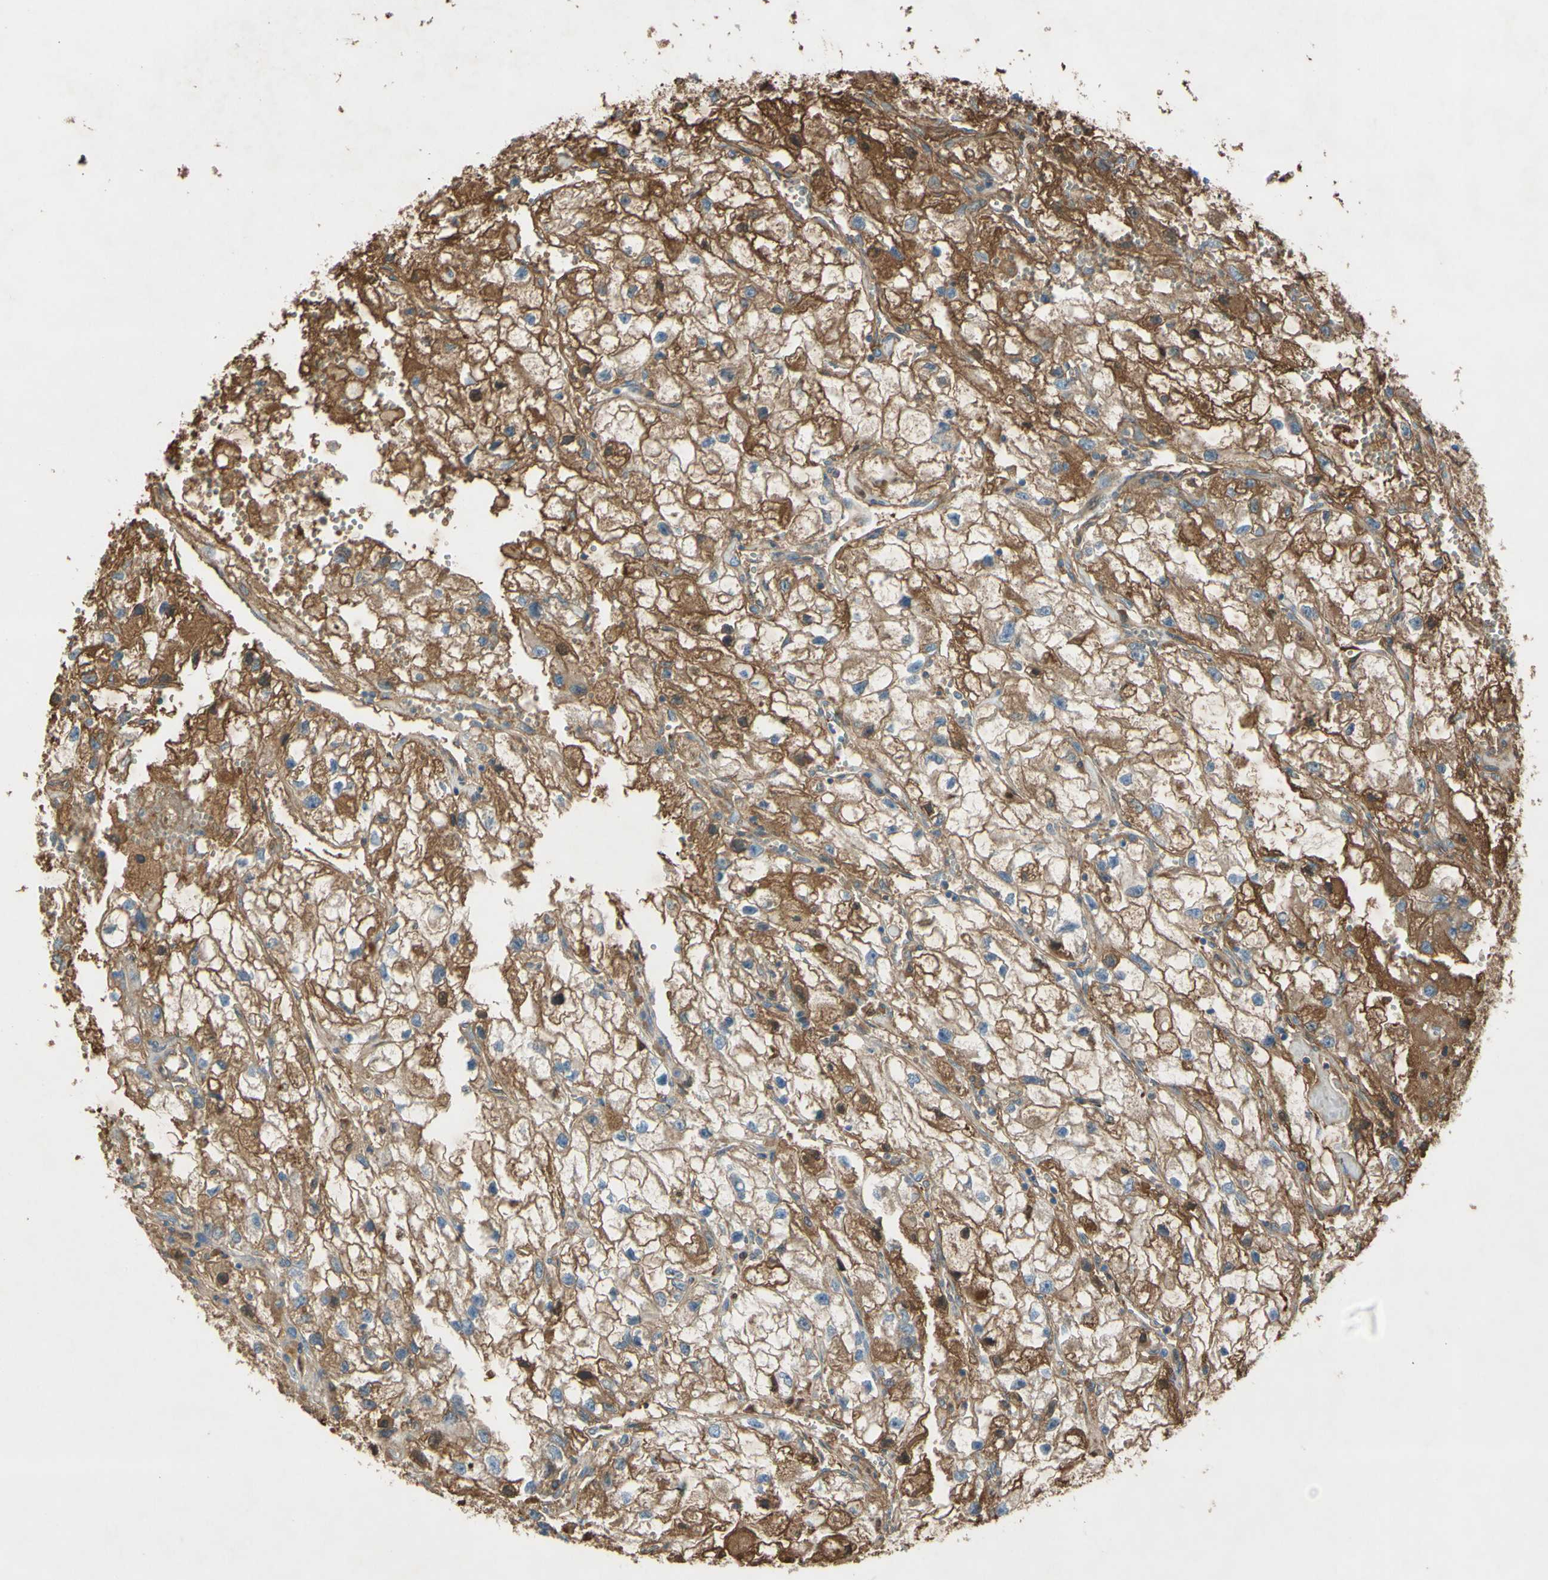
{"staining": {"intensity": "moderate", "quantity": ">75%", "location": "cytoplasmic/membranous"}, "tissue": "renal cancer", "cell_type": "Tumor cells", "image_type": "cancer", "snomed": [{"axis": "morphology", "description": "Adenocarcinoma, NOS"}, {"axis": "topography", "description": "Kidney"}], "caption": "A high-resolution photomicrograph shows IHC staining of renal cancer (adenocarcinoma), which exhibits moderate cytoplasmic/membranous expression in approximately >75% of tumor cells.", "gene": "TIMP2", "patient": {"sex": "female", "age": 70}}